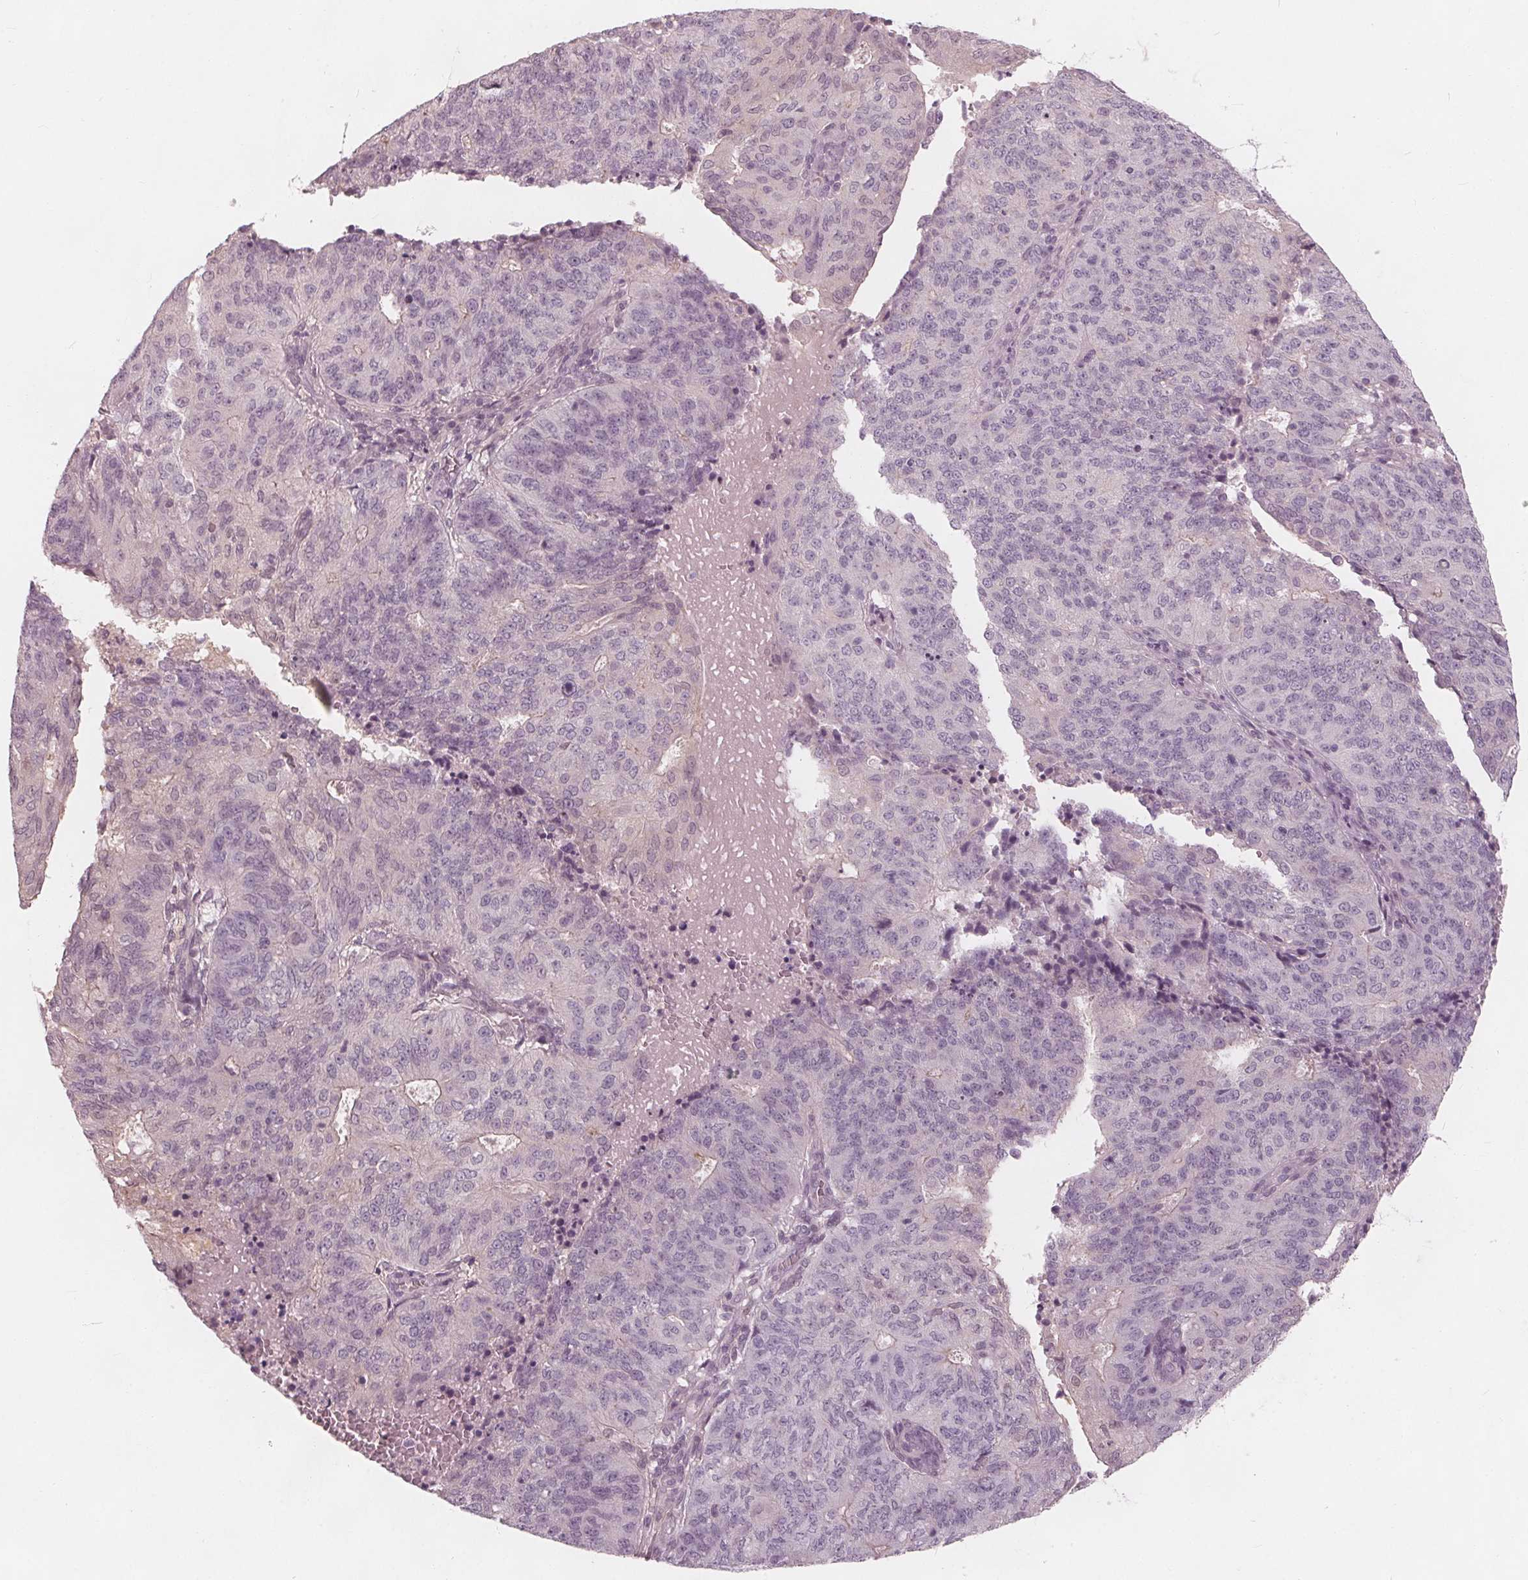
{"staining": {"intensity": "negative", "quantity": "none", "location": "none"}, "tissue": "endometrial cancer", "cell_type": "Tumor cells", "image_type": "cancer", "snomed": [{"axis": "morphology", "description": "Adenocarcinoma, NOS"}, {"axis": "topography", "description": "Endometrium"}], "caption": "The photomicrograph displays no staining of tumor cells in endometrial cancer. The staining is performed using DAB (3,3'-diaminobenzidine) brown chromogen with nuclei counter-stained in using hematoxylin.", "gene": "SAT2", "patient": {"sex": "female", "age": 82}}